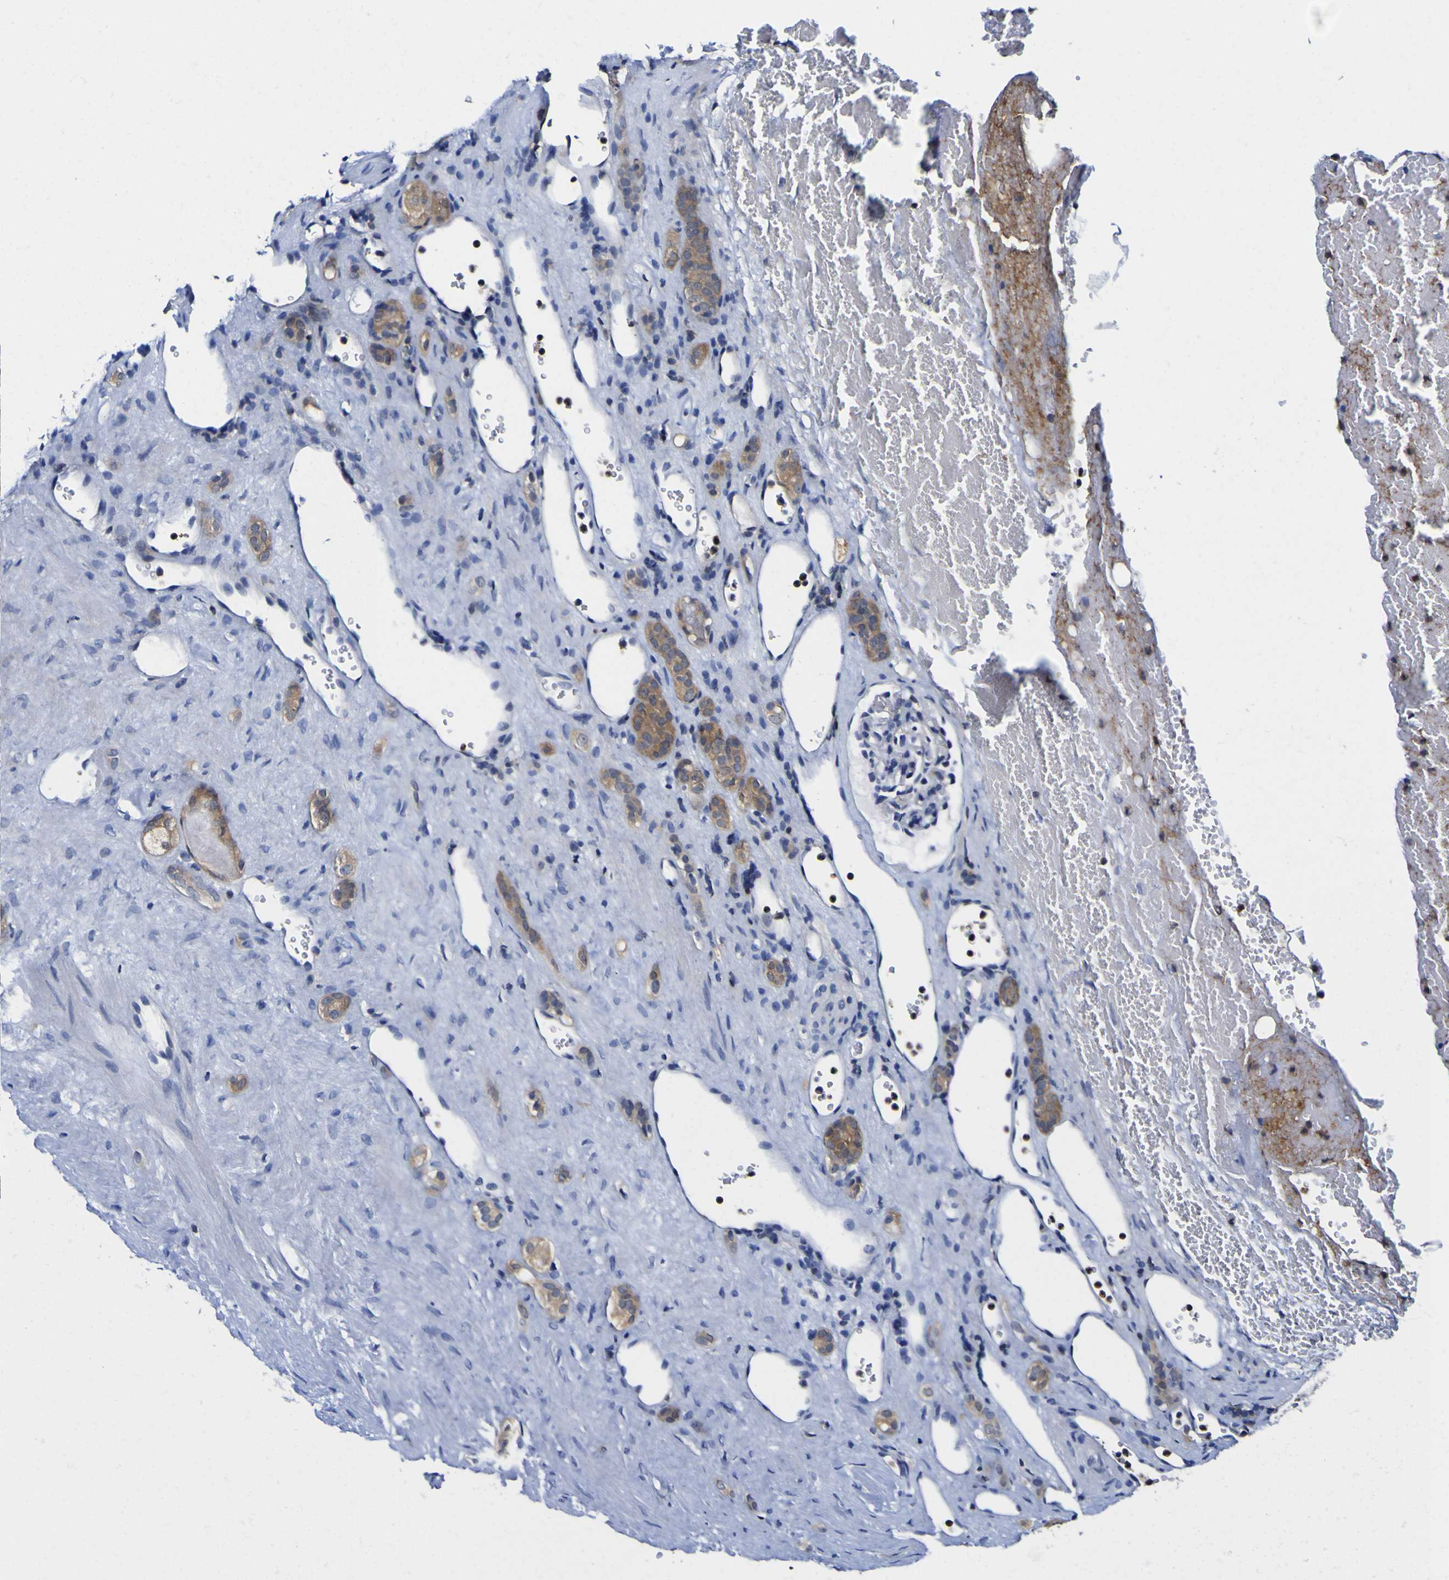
{"staining": {"intensity": "moderate", "quantity": "25%-75%", "location": "cytoplasmic/membranous"}, "tissue": "renal cancer", "cell_type": "Tumor cells", "image_type": "cancer", "snomed": [{"axis": "morphology", "description": "Adenocarcinoma, NOS"}, {"axis": "topography", "description": "Kidney"}], "caption": "This micrograph displays immunohistochemistry staining of renal cancer (adenocarcinoma), with medium moderate cytoplasmic/membranous expression in about 25%-75% of tumor cells.", "gene": "CASP6", "patient": {"sex": "female", "age": 69}}